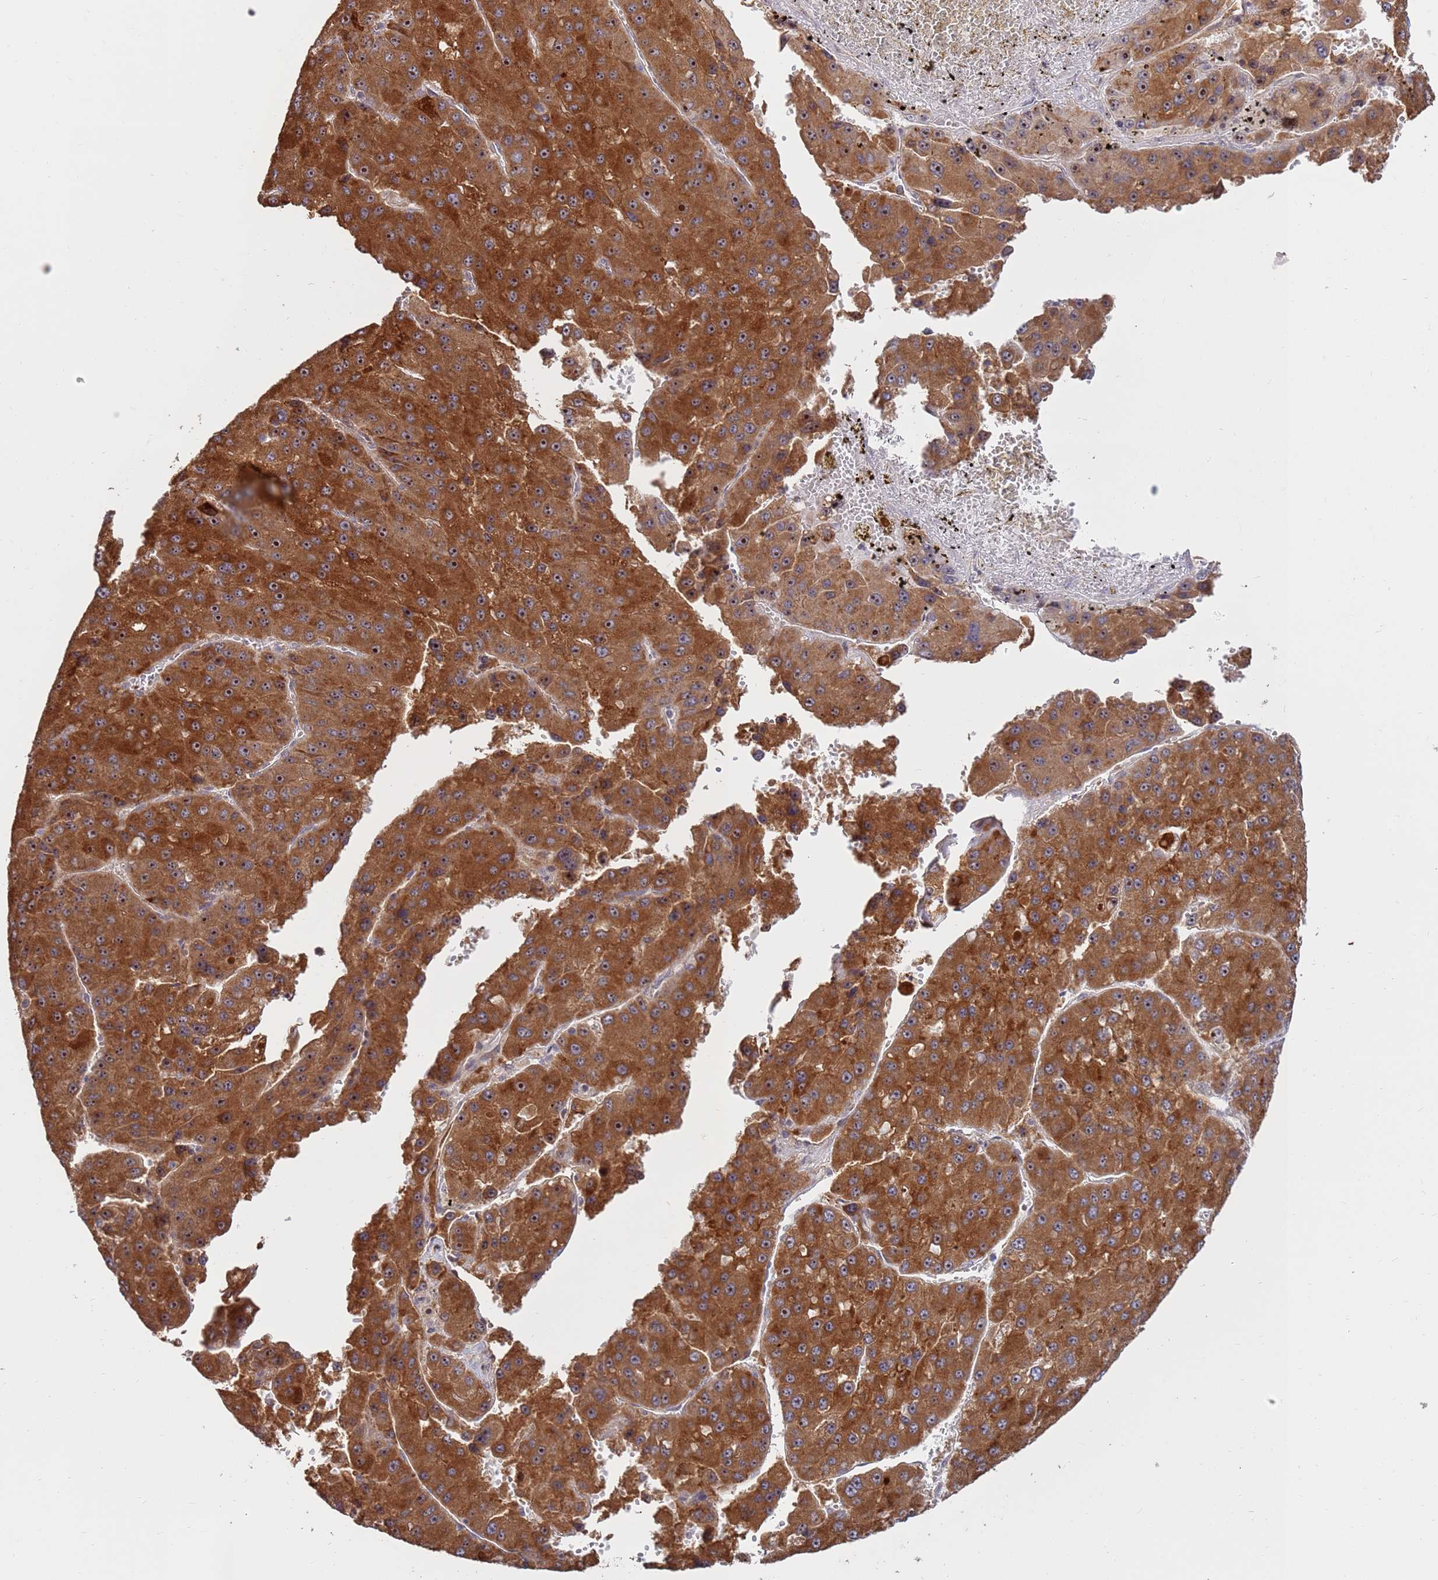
{"staining": {"intensity": "strong", "quantity": ">75%", "location": "cytoplasmic/membranous"}, "tissue": "liver cancer", "cell_type": "Tumor cells", "image_type": "cancer", "snomed": [{"axis": "morphology", "description": "Carcinoma, Hepatocellular, NOS"}, {"axis": "topography", "description": "Liver"}], "caption": "Strong cytoplasmic/membranous protein staining is seen in about >75% of tumor cells in liver cancer.", "gene": "KIF25", "patient": {"sex": "female", "age": 73}}